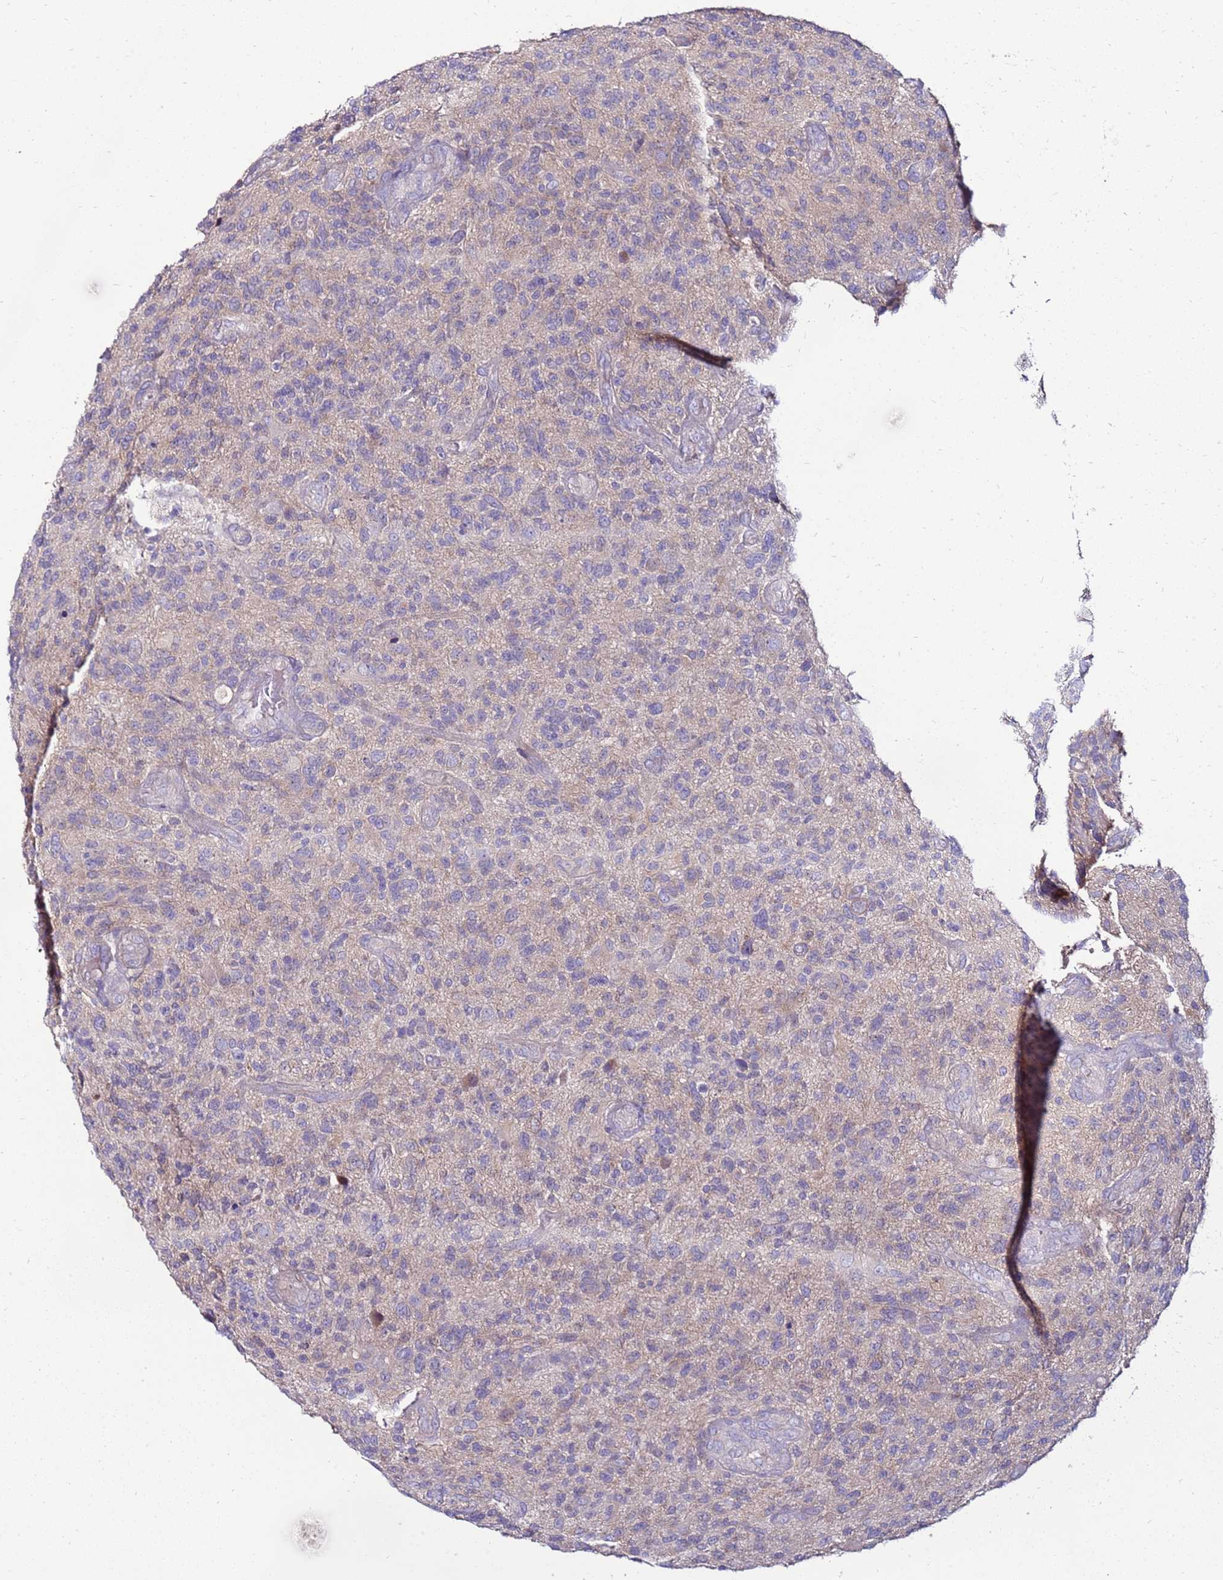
{"staining": {"intensity": "negative", "quantity": "none", "location": "none"}, "tissue": "glioma", "cell_type": "Tumor cells", "image_type": "cancer", "snomed": [{"axis": "morphology", "description": "Glioma, malignant, High grade"}, {"axis": "topography", "description": "Brain"}], "caption": "Immunohistochemistry image of glioma stained for a protein (brown), which displays no expression in tumor cells.", "gene": "GPN3", "patient": {"sex": "male", "age": 47}}